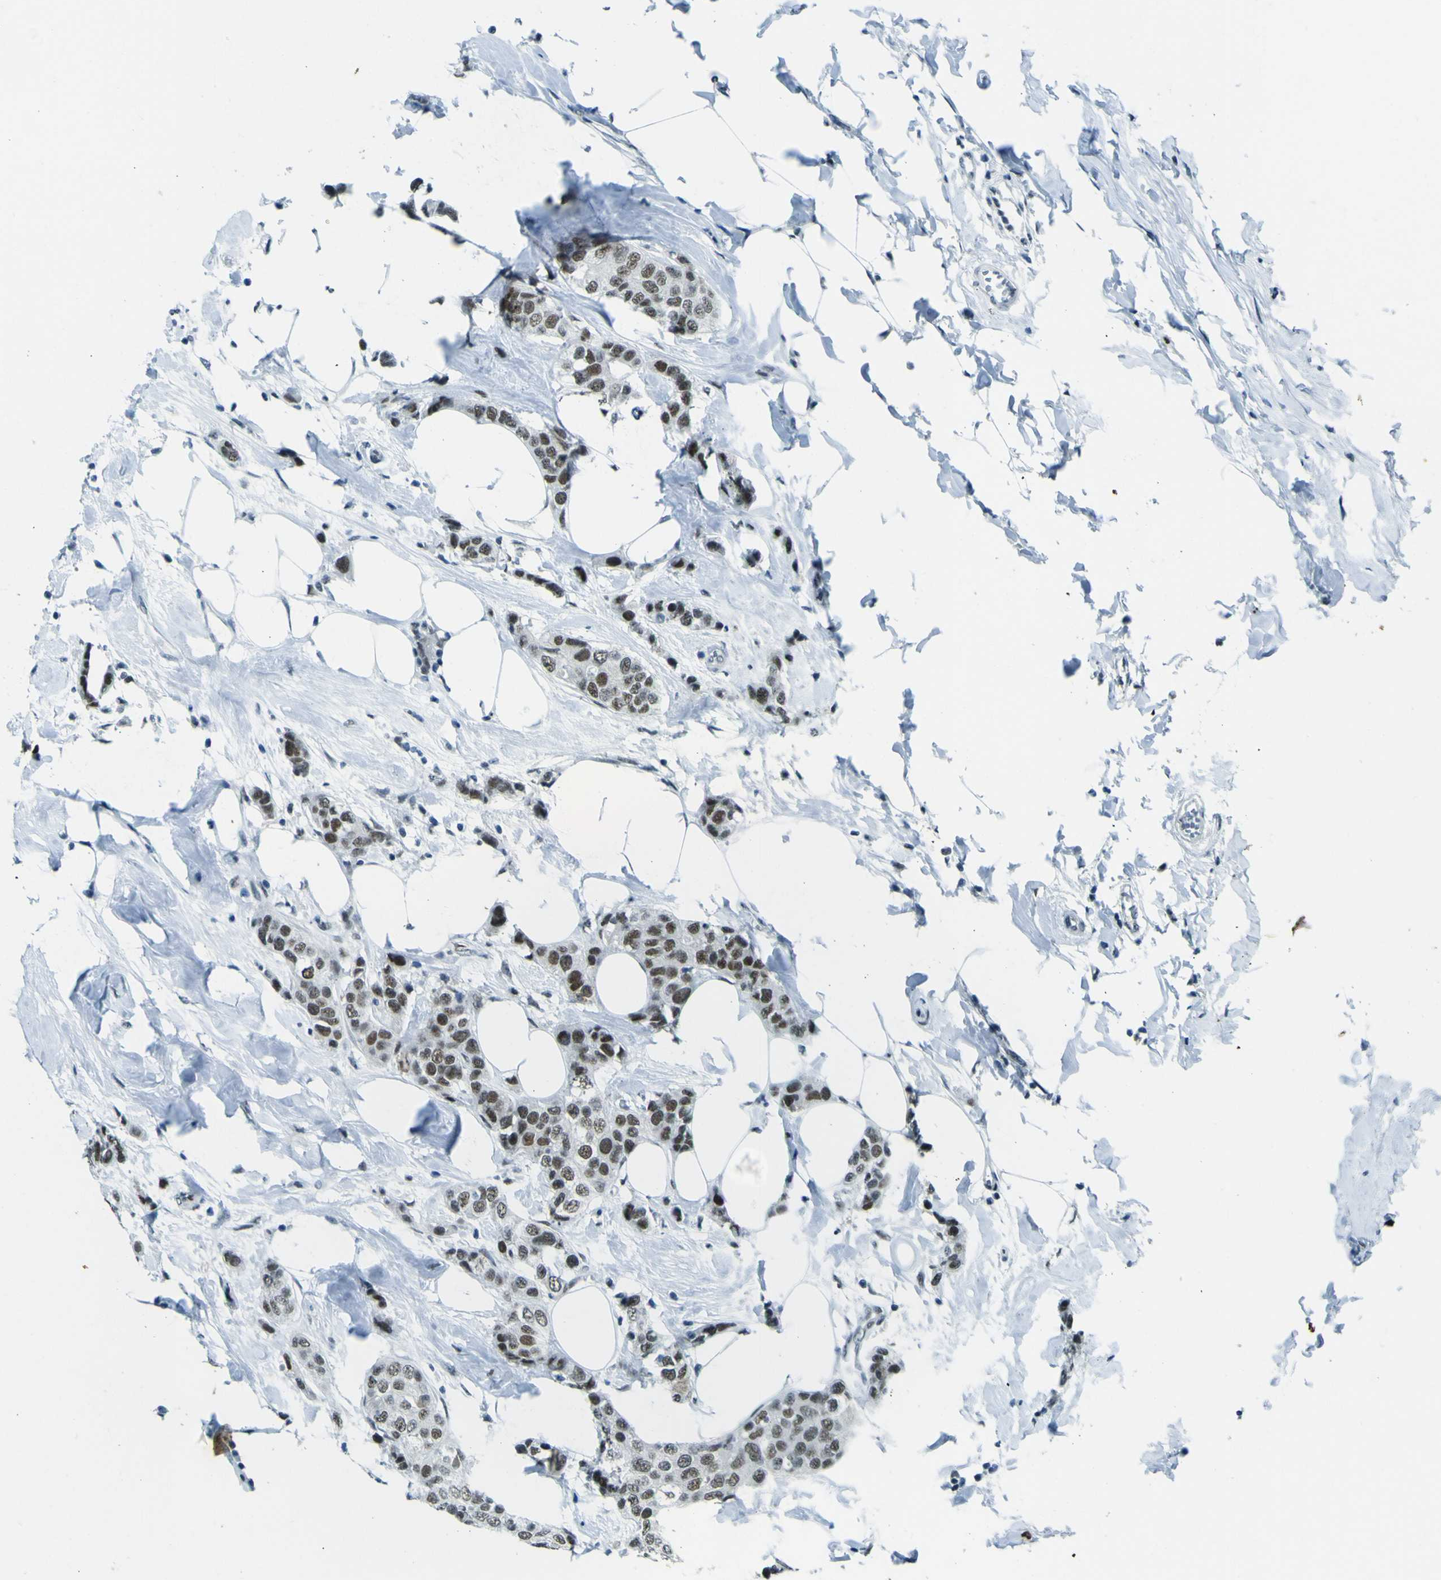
{"staining": {"intensity": "moderate", "quantity": ">75%", "location": "nuclear"}, "tissue": "breast cancer", "cell_type": "Tumor cells", "image_type": "cancer", "snomed": [{"axis": "morphology", "description": "Normal tissue, NOS"}, {"axis": "morphology", "description": "Duct carcinoma"}, {"axis": "topography", "description": "Breast"}], "caption": "Immunohistochemical staining of human breast cancer reveals medium levels of moderate nuclear staining in approximately >75% of tumor cells.", "gene": "CEBPG", "patient": {"sex": "female", "age": 50}}